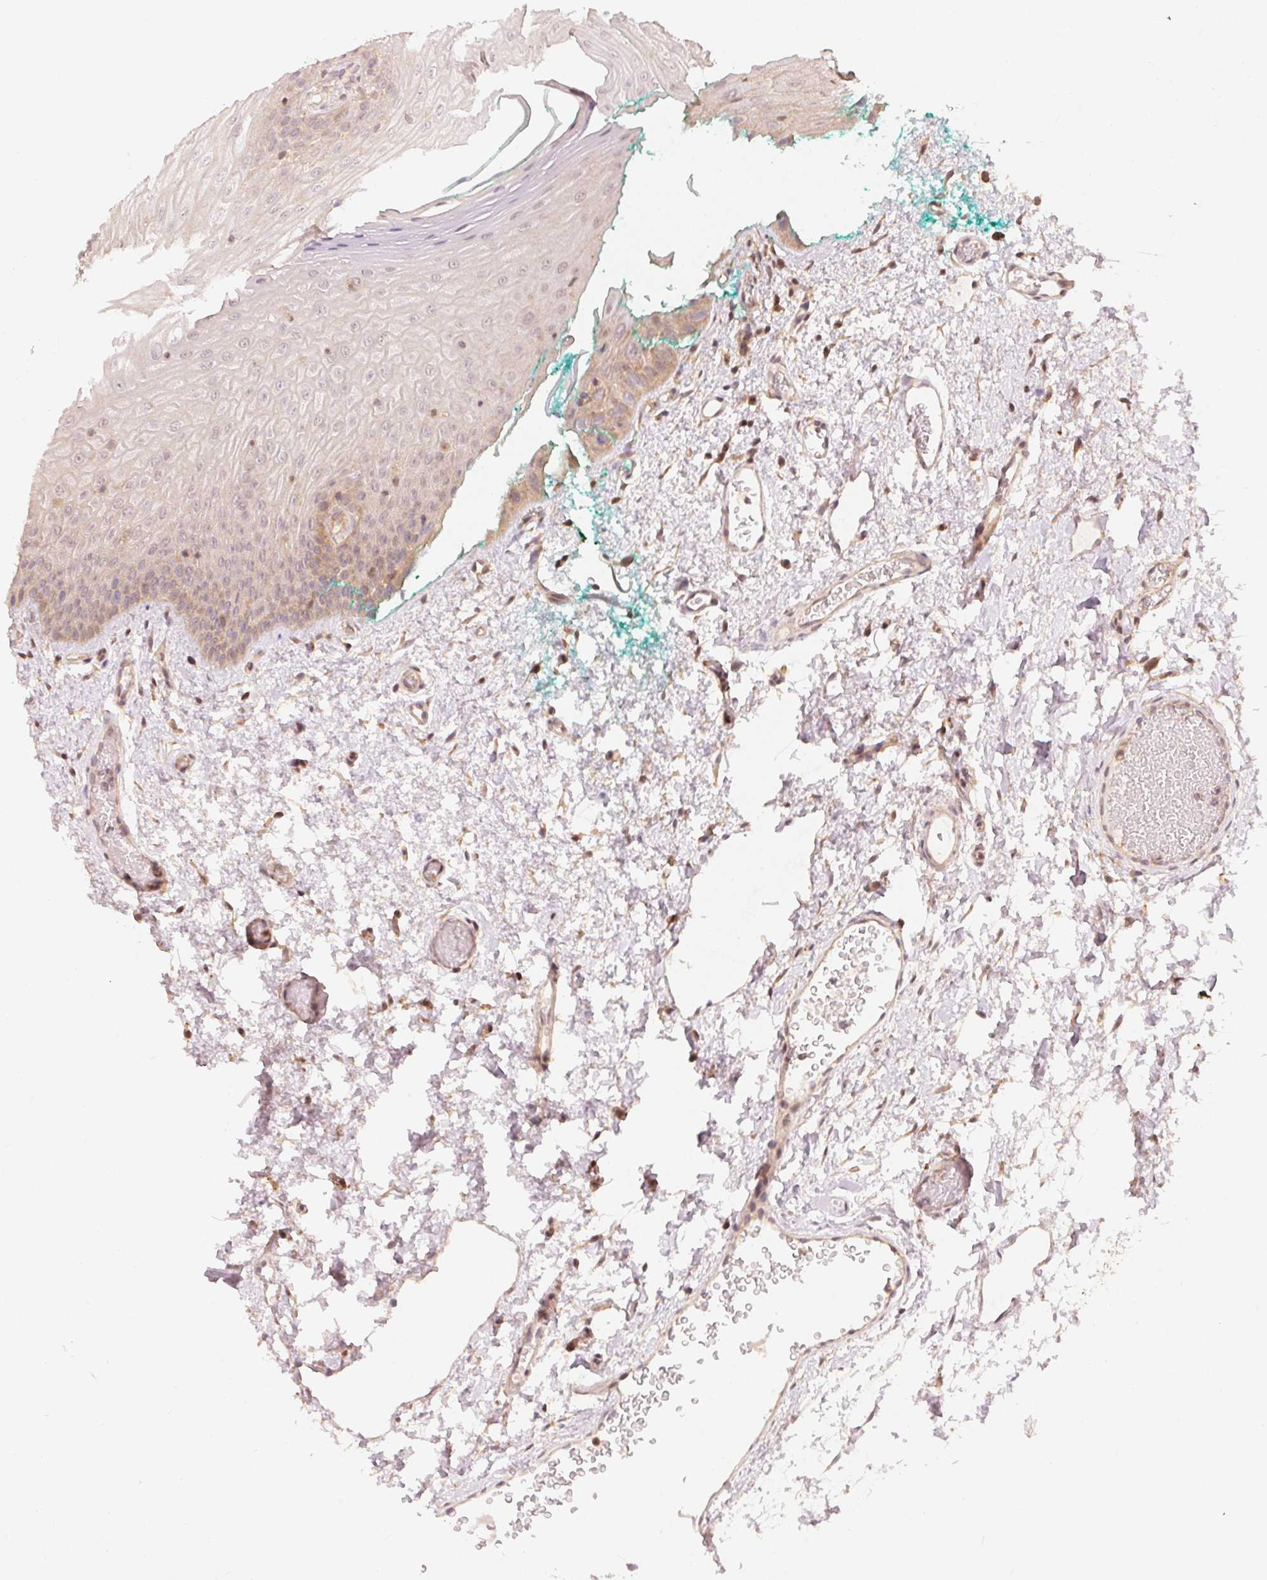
{"staining": {"intensity": "weak", "quantity": "<25%", "location": "cytoplasmic/membranous,nuclear"}, "tissue": "oral mucosa", "cell_type": "Squamous epithelial cells", "image_type": "normal", "snomed": [{"axis": "morphology", "description": "Normal tissue, NOS"}, {"axis": "morphology", "description": "Squamous cell carcinoma, NOS"}, {"axis": "topography", "description": "Oral tissue"}, {"axis": "topography", "description": "Head-Neck"}], "caption": "Protein analysis of normal oral mucosa exhibits no significant staining in squamous epithelial cells. The staining was performed using DAB (3,3'-diaminobenzidine) to visualize the protein expression in brown, while the nuclei were stained in blue with hematoxylin (Magnification: 20x).", "gene": "PRKN", "patient": {"sex": "male", "age": 78}}